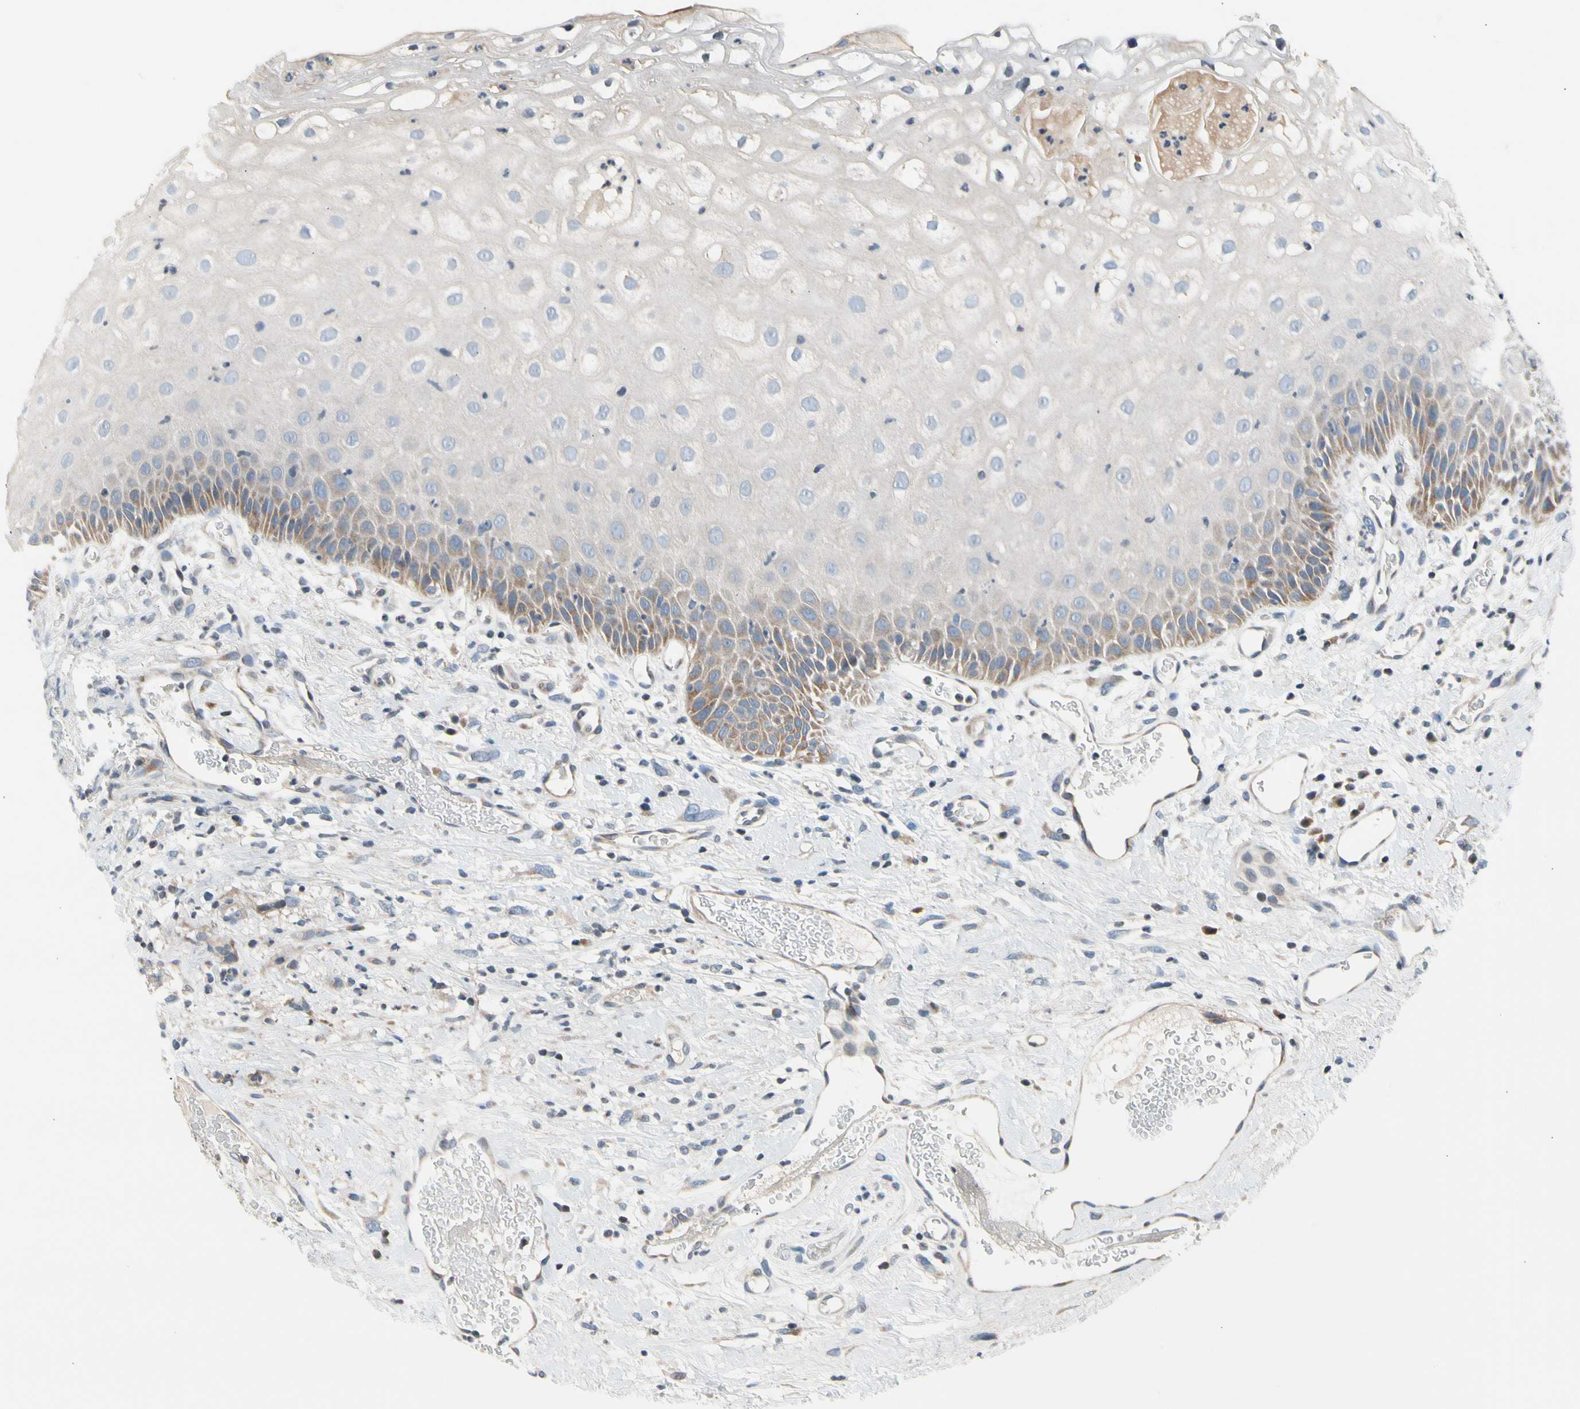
{"staining": {"intensity": "weak", "quantity": "25%-75%", "location": "cytoplasmic/membranous"}, "tissue": "head and neck cancer", "cell_type": "Tumor cells", "image_type": "cancer", "snomed": [{"axis": "morphology", "description": "Normal tissue, NOS"}, {"axis": "morphology", "description": "Squamous cell carcinoma, NOS"}, {"axis": "topography", "description": "Cartilage tissue"}, {"axis": "topography", "description": "Head-Neck"}], "caption": "The micrograph shows a brown stain indicating the presence of a protein in the cytoplasmic/membranous of tumor cells in head and neck cancer.", "gene": "SOX30", "patient": {"sex": "male", "age": 62}}